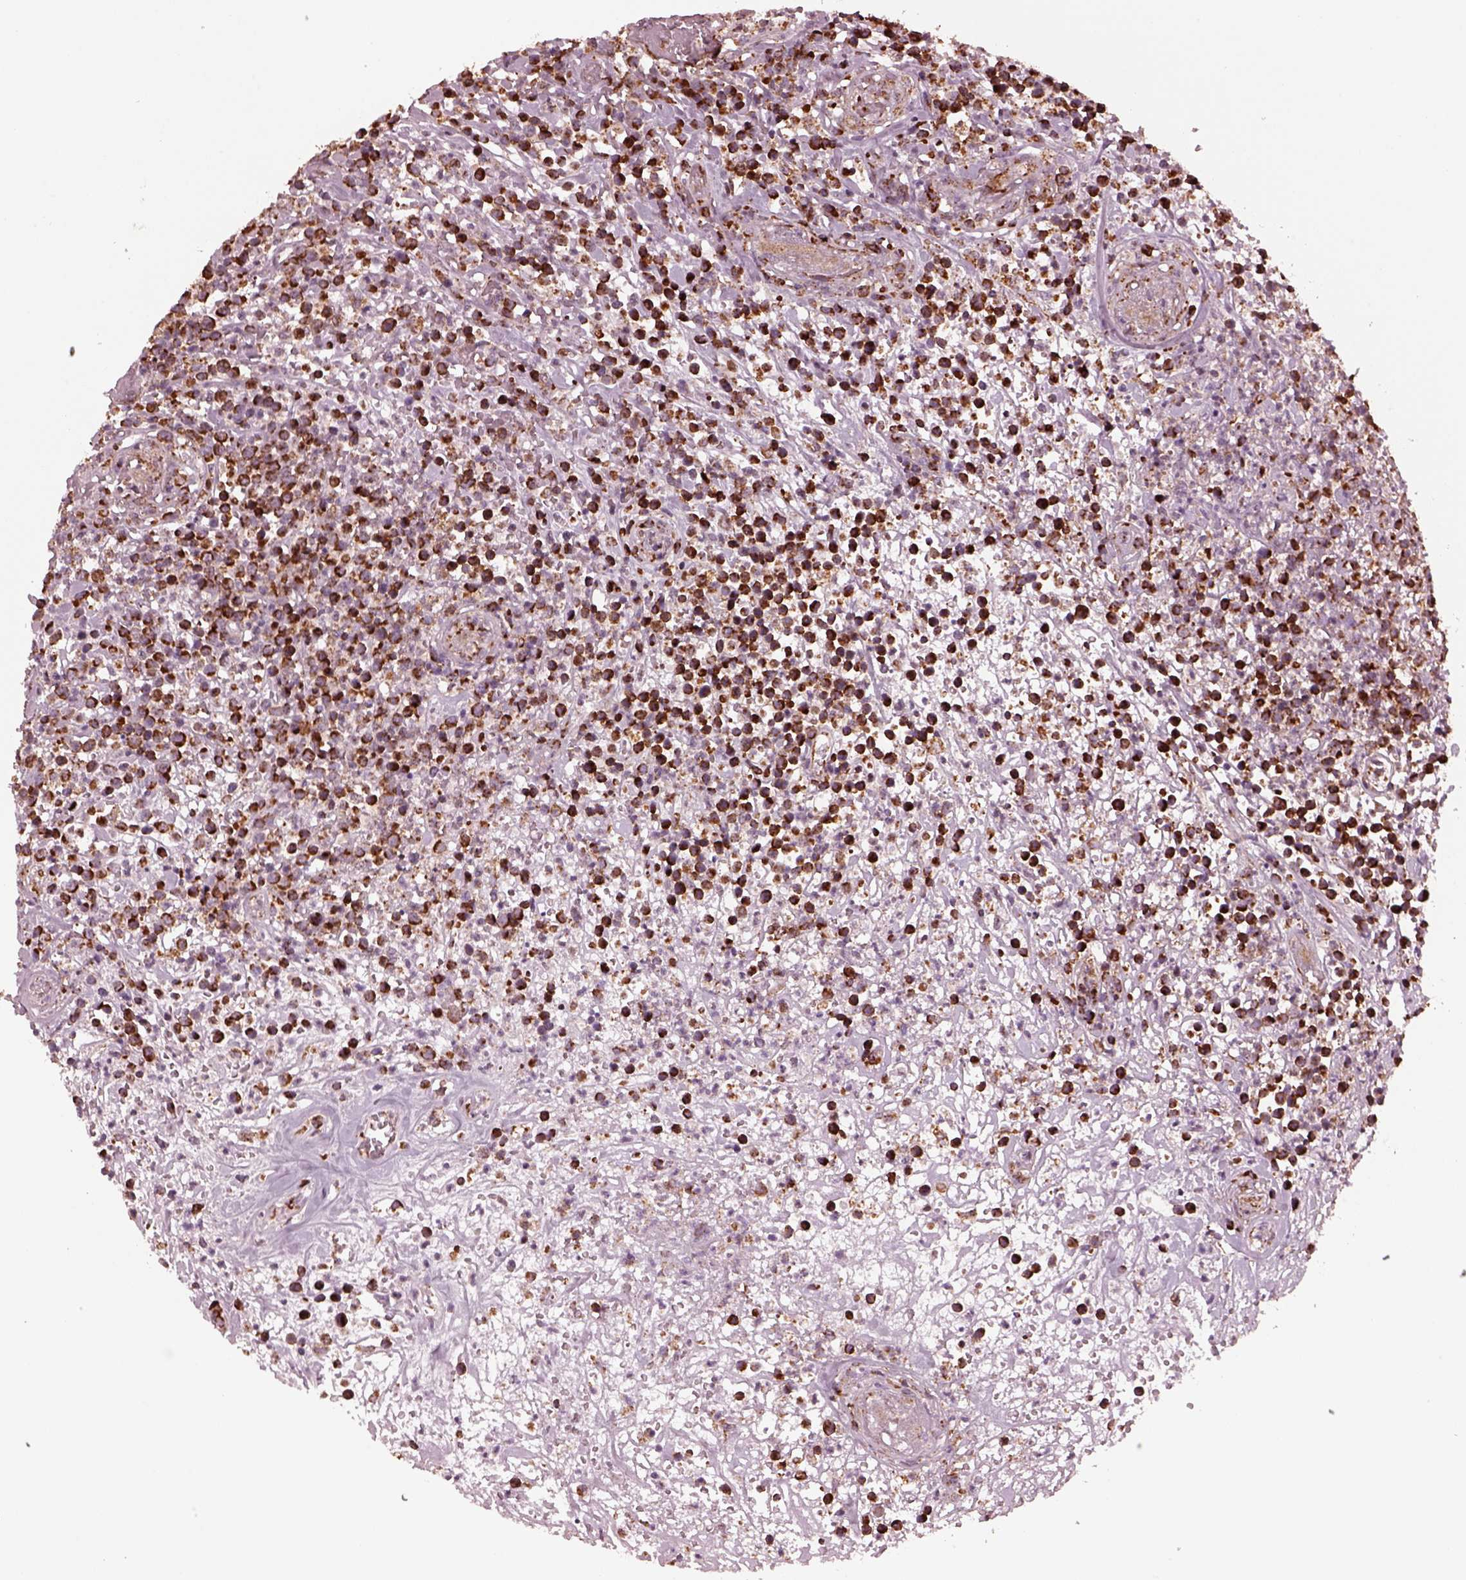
{"staining": {"intensity": "strong", "quantity": "25%-75%", "location": "cytoplasmic/membranous"}, "tissue": "lymphoma", "cell_type": "Tumor cells", "image_type": "cancer", "snomed": [{"axis": "morphology", "description": "Malignant lymphoma, non-Hodgkin's type, High grade"}, {"axis": "topography", "description": "Soft tissue"}], "caption": "This is an image of immunohistochemistry (IHC) staining of high-grade malignant lymphoma, non-Hodgkin's type, which shows strong expression in the cytoplasmic/membranous of tumor cells.", "gene": "NDUFB10", "patient": {"sex": "female", "age": 56}}